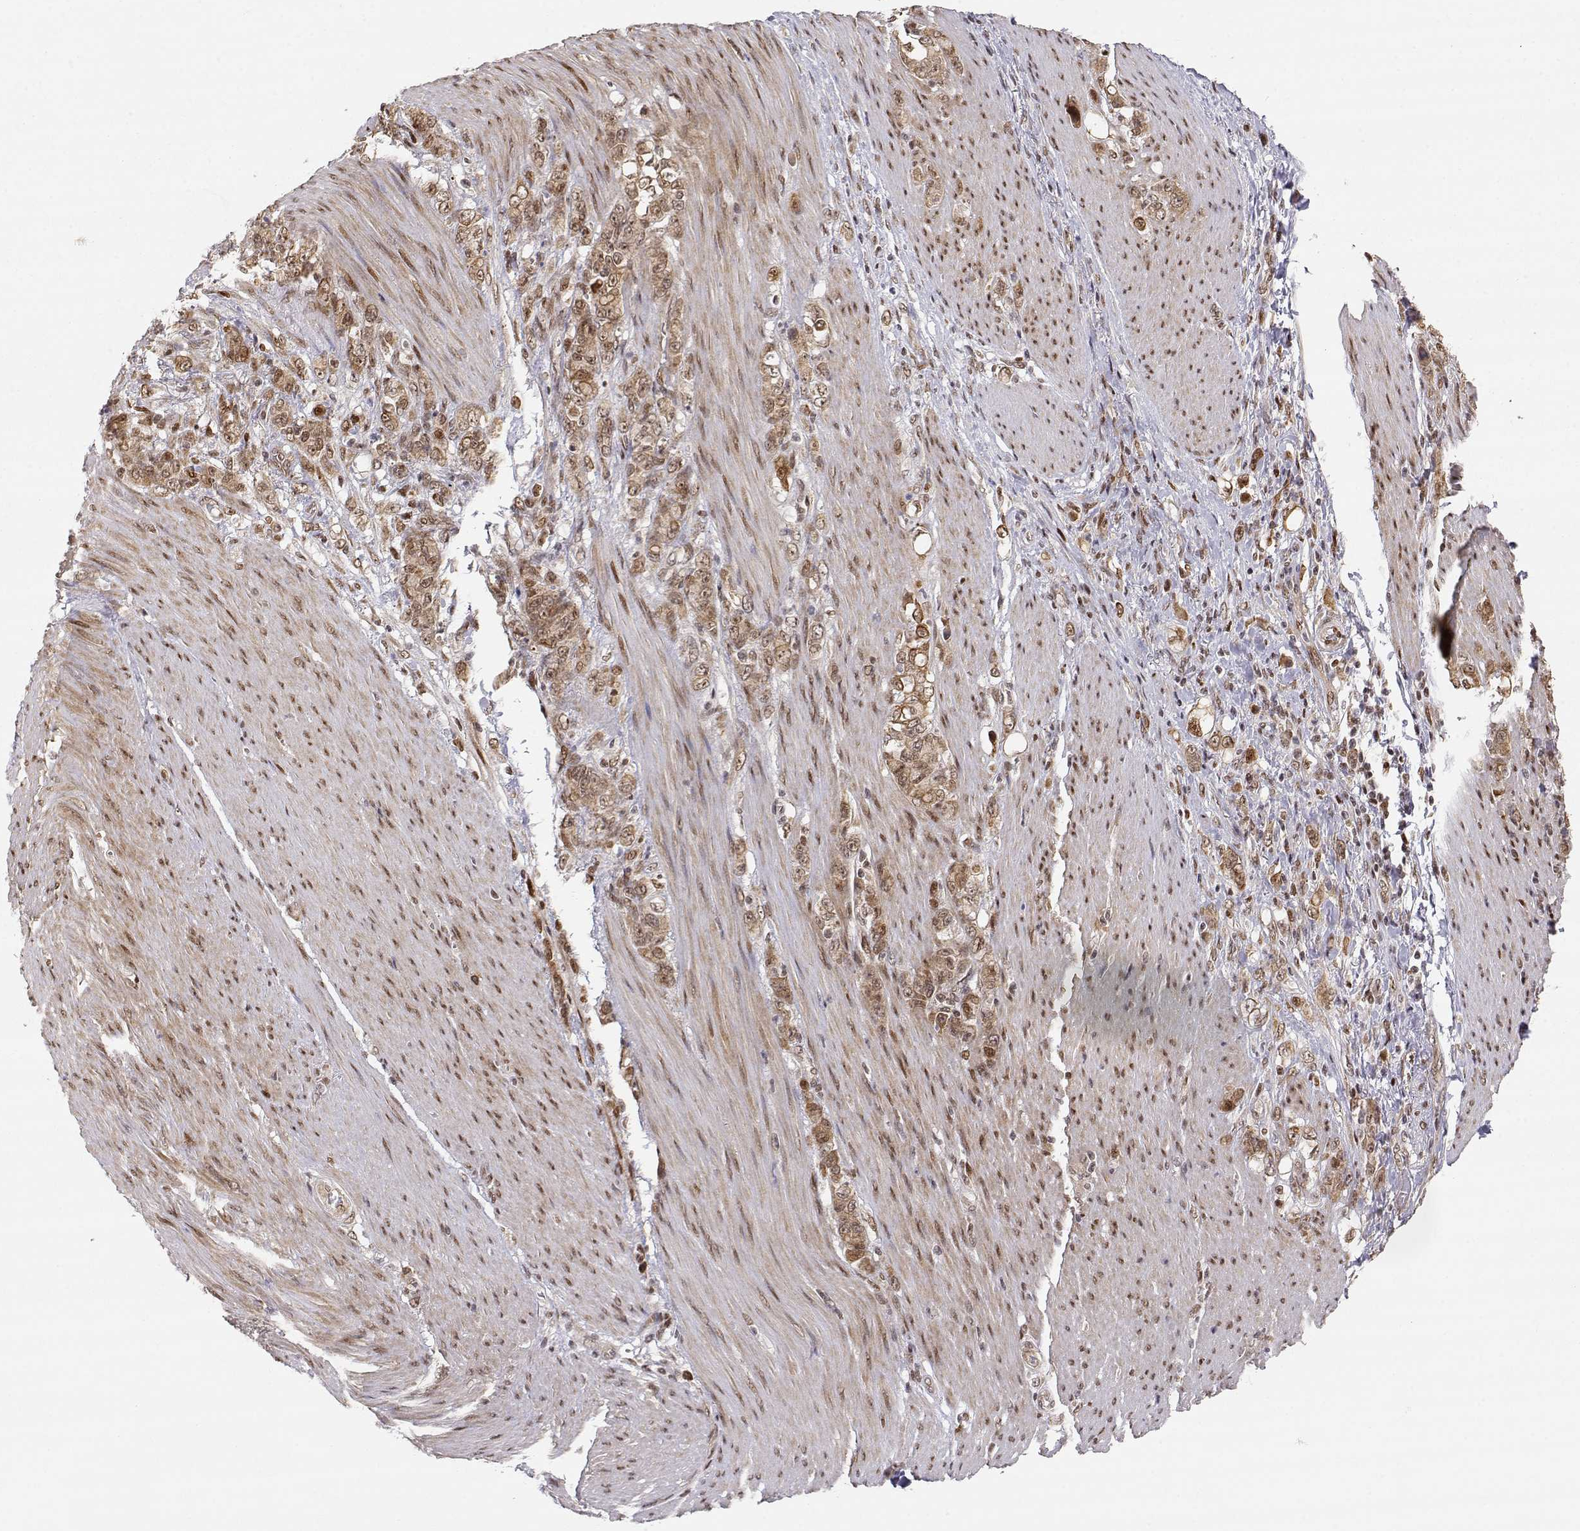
{"staining": {"intensity": "moderate", "quantity": ">75%", "location": "cytoplasmic/membranous"}, "tissue": "stomach cancer", "cell_type": "Tumor cells", "image_type": "cancer", "snomed": [{"axis": "morphology", "description": "Adenocarcinoma, NOS"}, {"axis": "topography", "description": "Stomach"}], "caption": "Stomach adenocarcinoma stained for a protein (brown) shows moderate cytoplasmic/membranous positive staining in about >75% of tumor cells.", "gene": "BRCA1", "patient": {"sex": "female", "age": 79}}